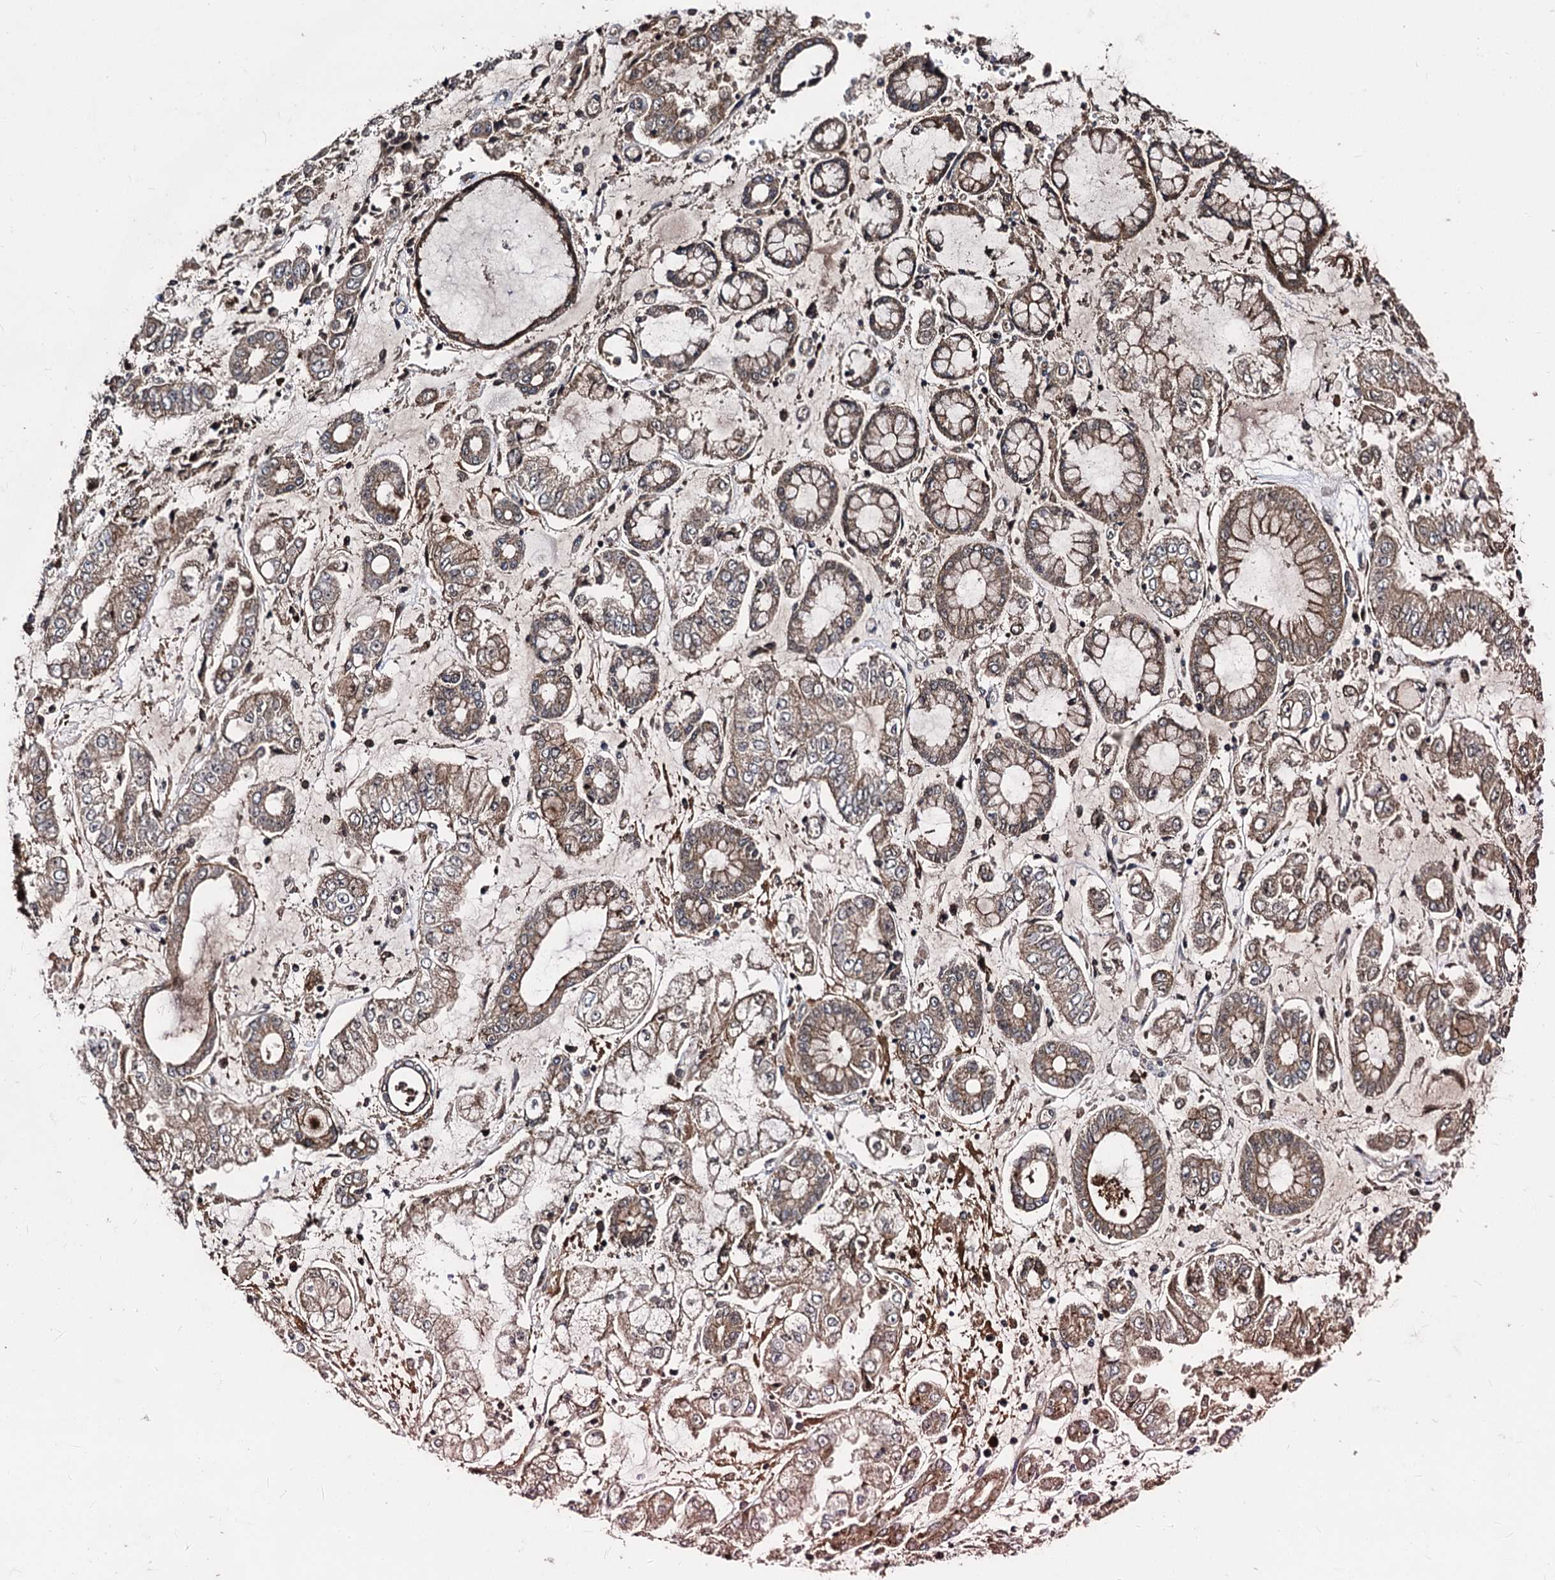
{"staining": {"intensity": "weak", "quantity": ">75%", "location": "cytoplasmic/membranous"}, "tissue": "stomach cancer", "cell_type": "Tumor cells", "image_type": "cancer", "snomed": [{"axis": "morphology", "description": "Adenocarcinoma, NOS"}, {"axis": "topography", "description": "Stomach"}], "caption": "Adenocarcinoma (stomach) stained with a protein marker reveals weak staining in tumor cells.", "gene": "BCL2L2", "patient": {"sex": "male", "age": 76}}